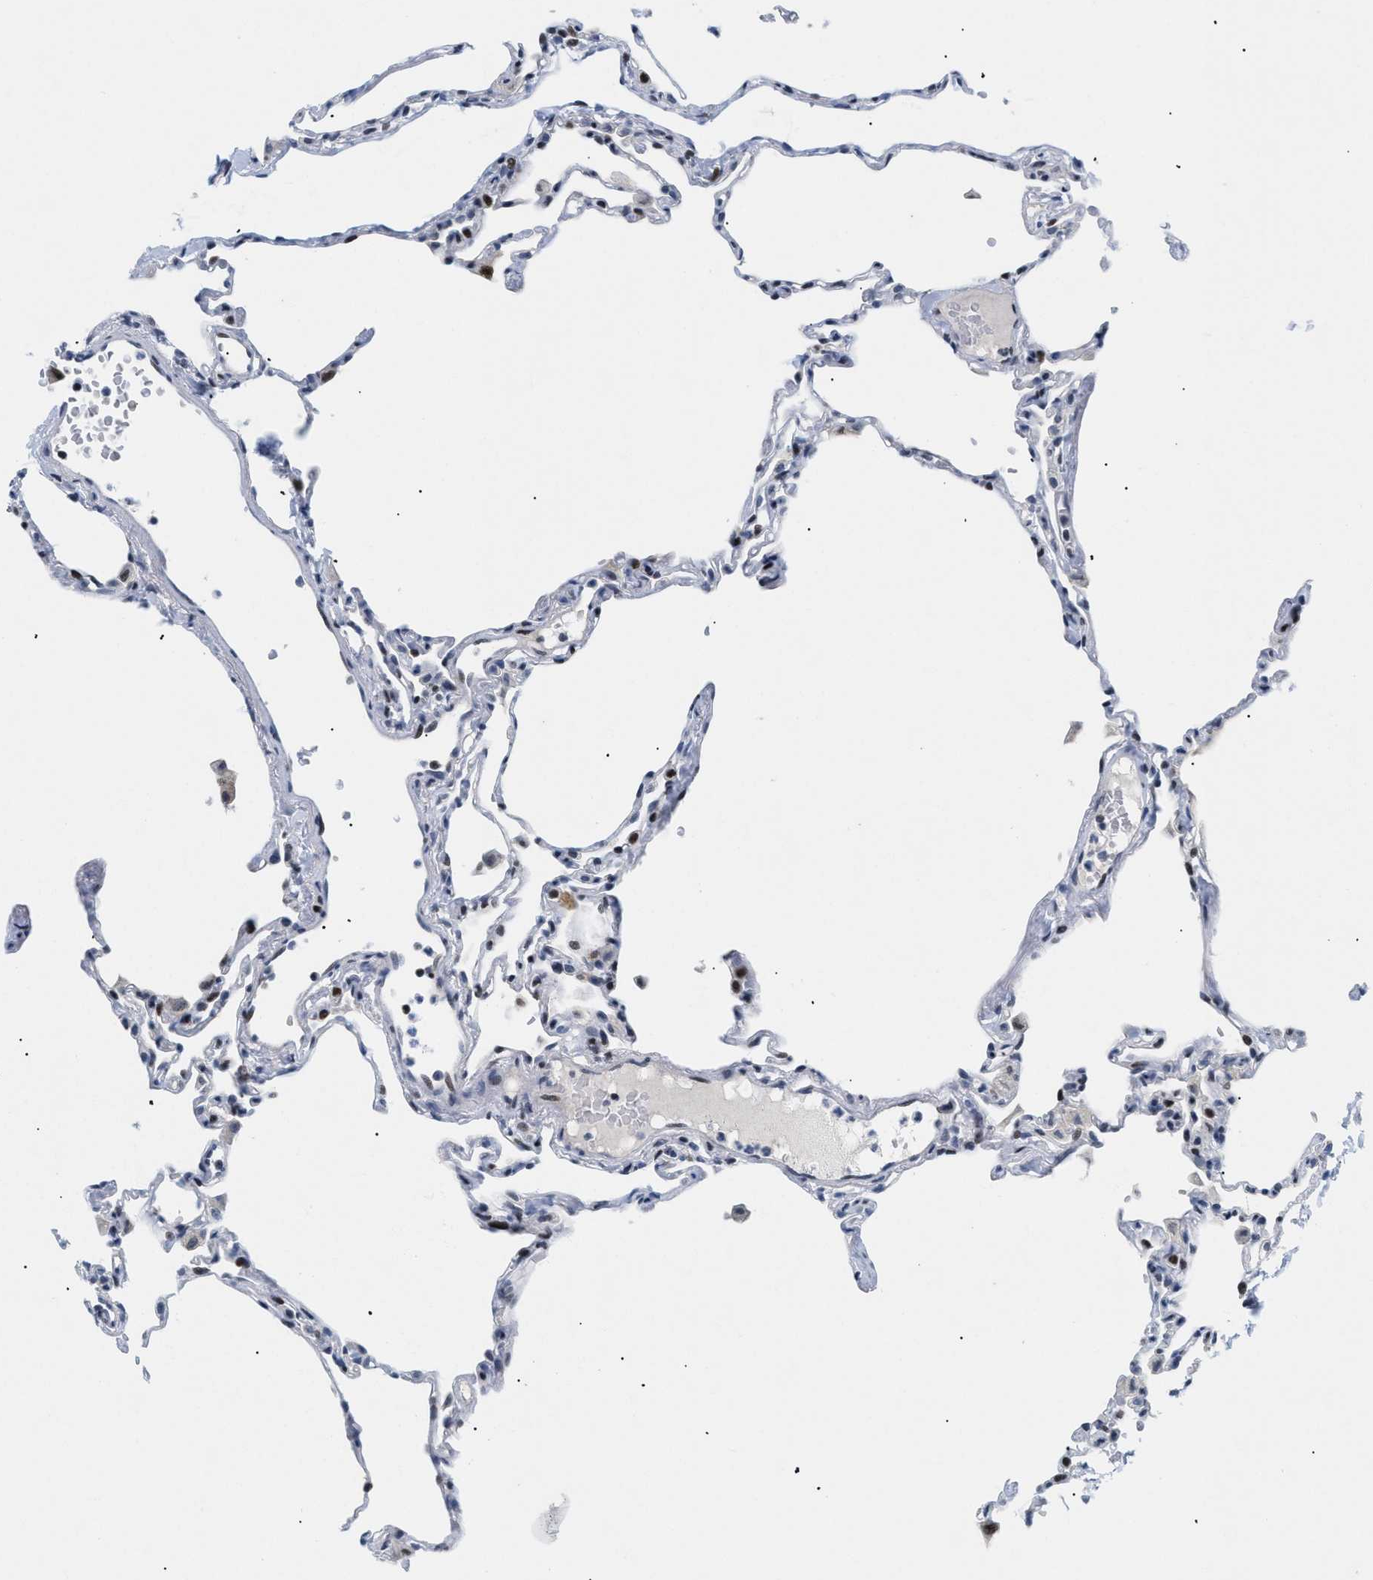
{"staining": {"intensity": "strong", "quantity": "25%-75%", "location": "nuclear"}, "tissue": "lung", "cell_type": "Alveolar cells", "image_type": "normal", "snomed": [{"axis": "morphology", "description": "Normal tissue, NOS"}, {"axis": "topography", "description": "Lung"}], "caption": "Brown immunohistochemical staining in benign lung shows strong nuclear positivity in about 25%-75% of alveolar cells. (Stains: DAB in brown, nuclei in blue, Microscopy: brightfield microscopy at high magnification).", "gene": "MED1", "patient": {"sex": "female", "age": 49}}